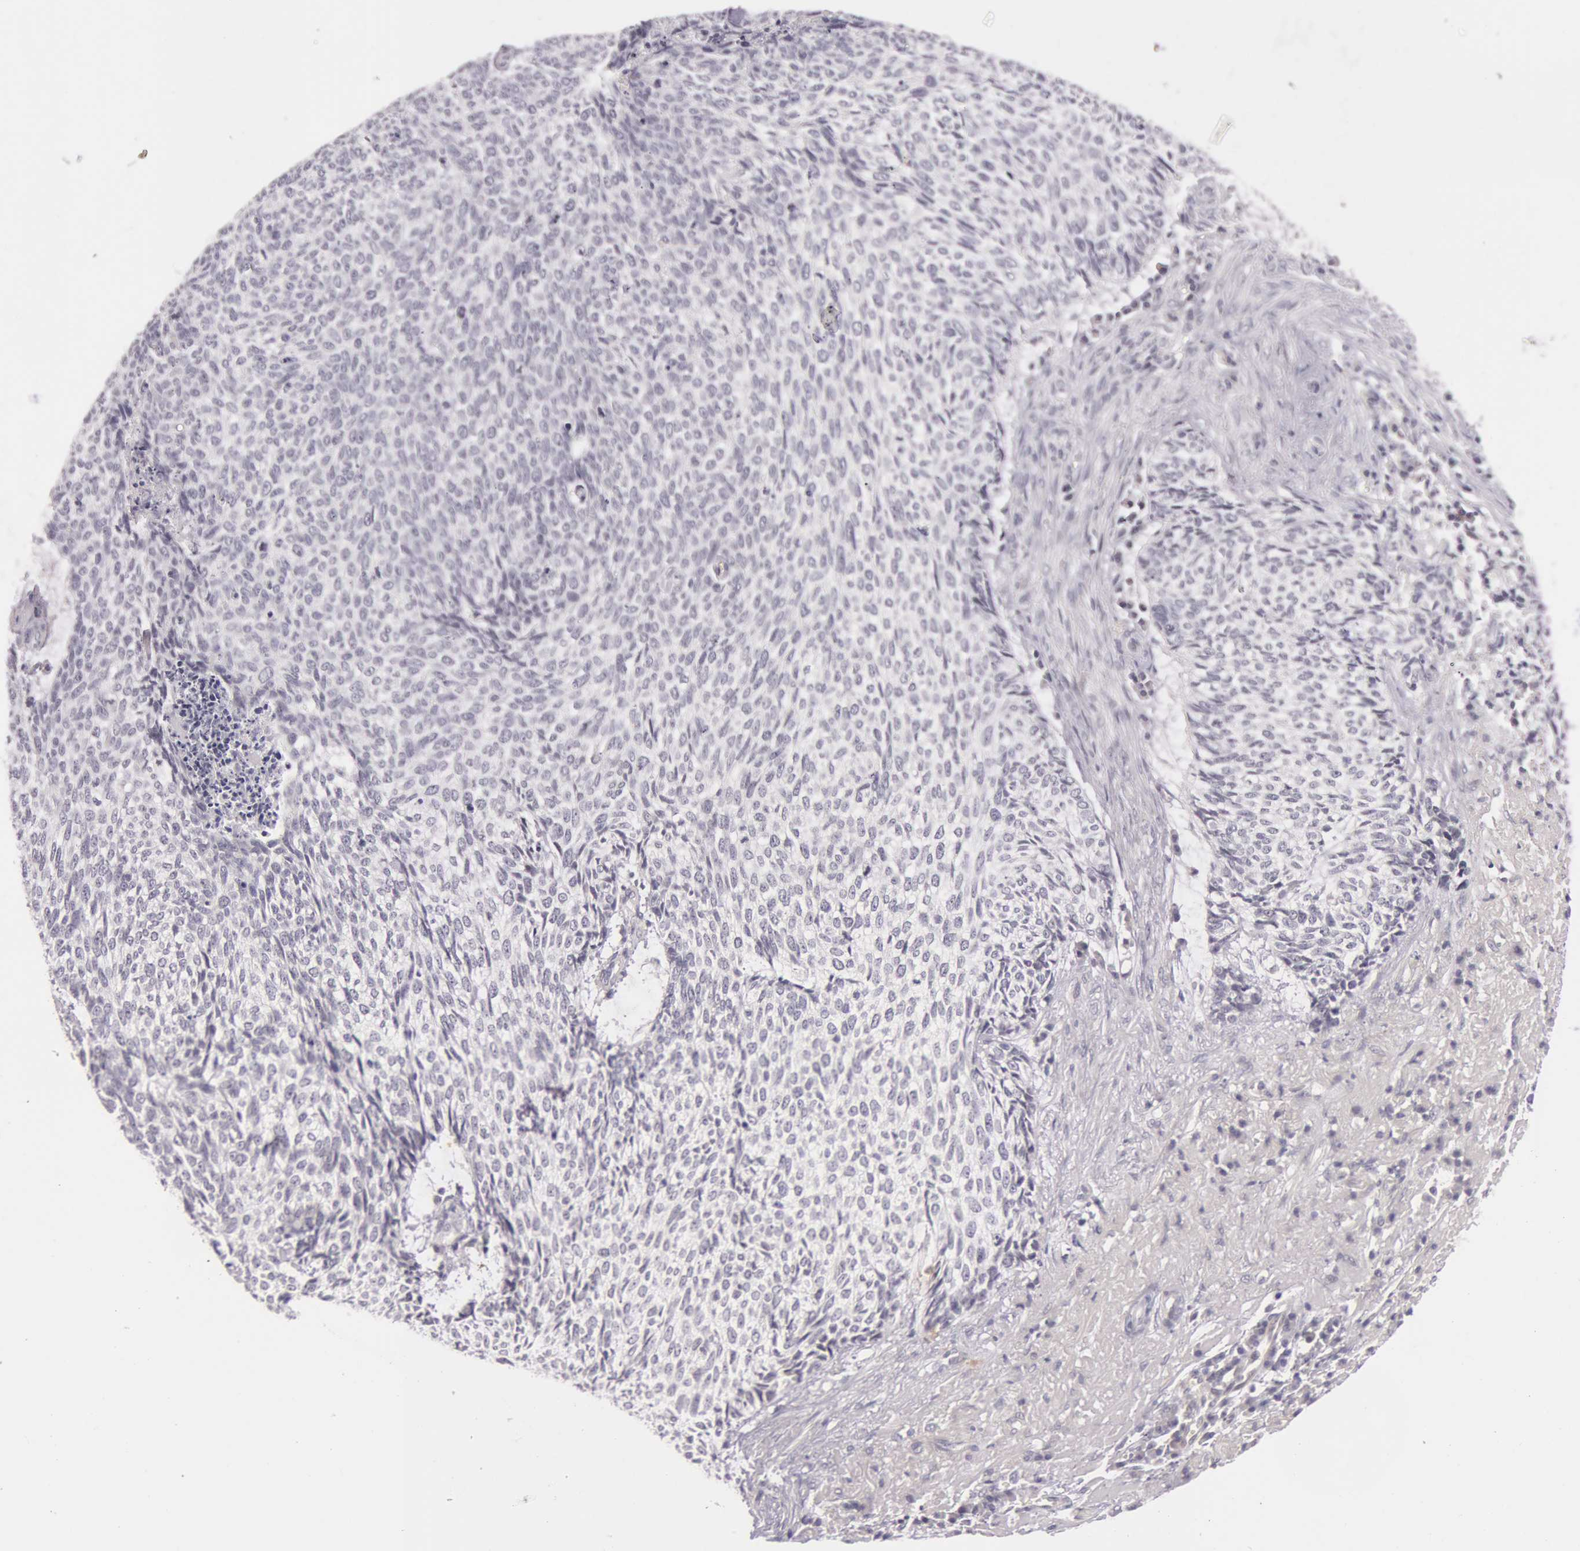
{"staining": {"intensity": "negative", "quantity": "none", "location": "none"}, "tissue": "skin cancer", "cell_type": "Tumor cells", "image_type": "cancer", "snomed": [{"axis": "morphology", "description": "Basal cell carcinoma"}, {"axis": "topography", "description": "Skin"}], "caption": "A micrograph of skin cancer stained for a protein shows no brown staining in tumor cells.", "gene": "RBMY1F", "patient": {"sex": "female", "age": 89}}